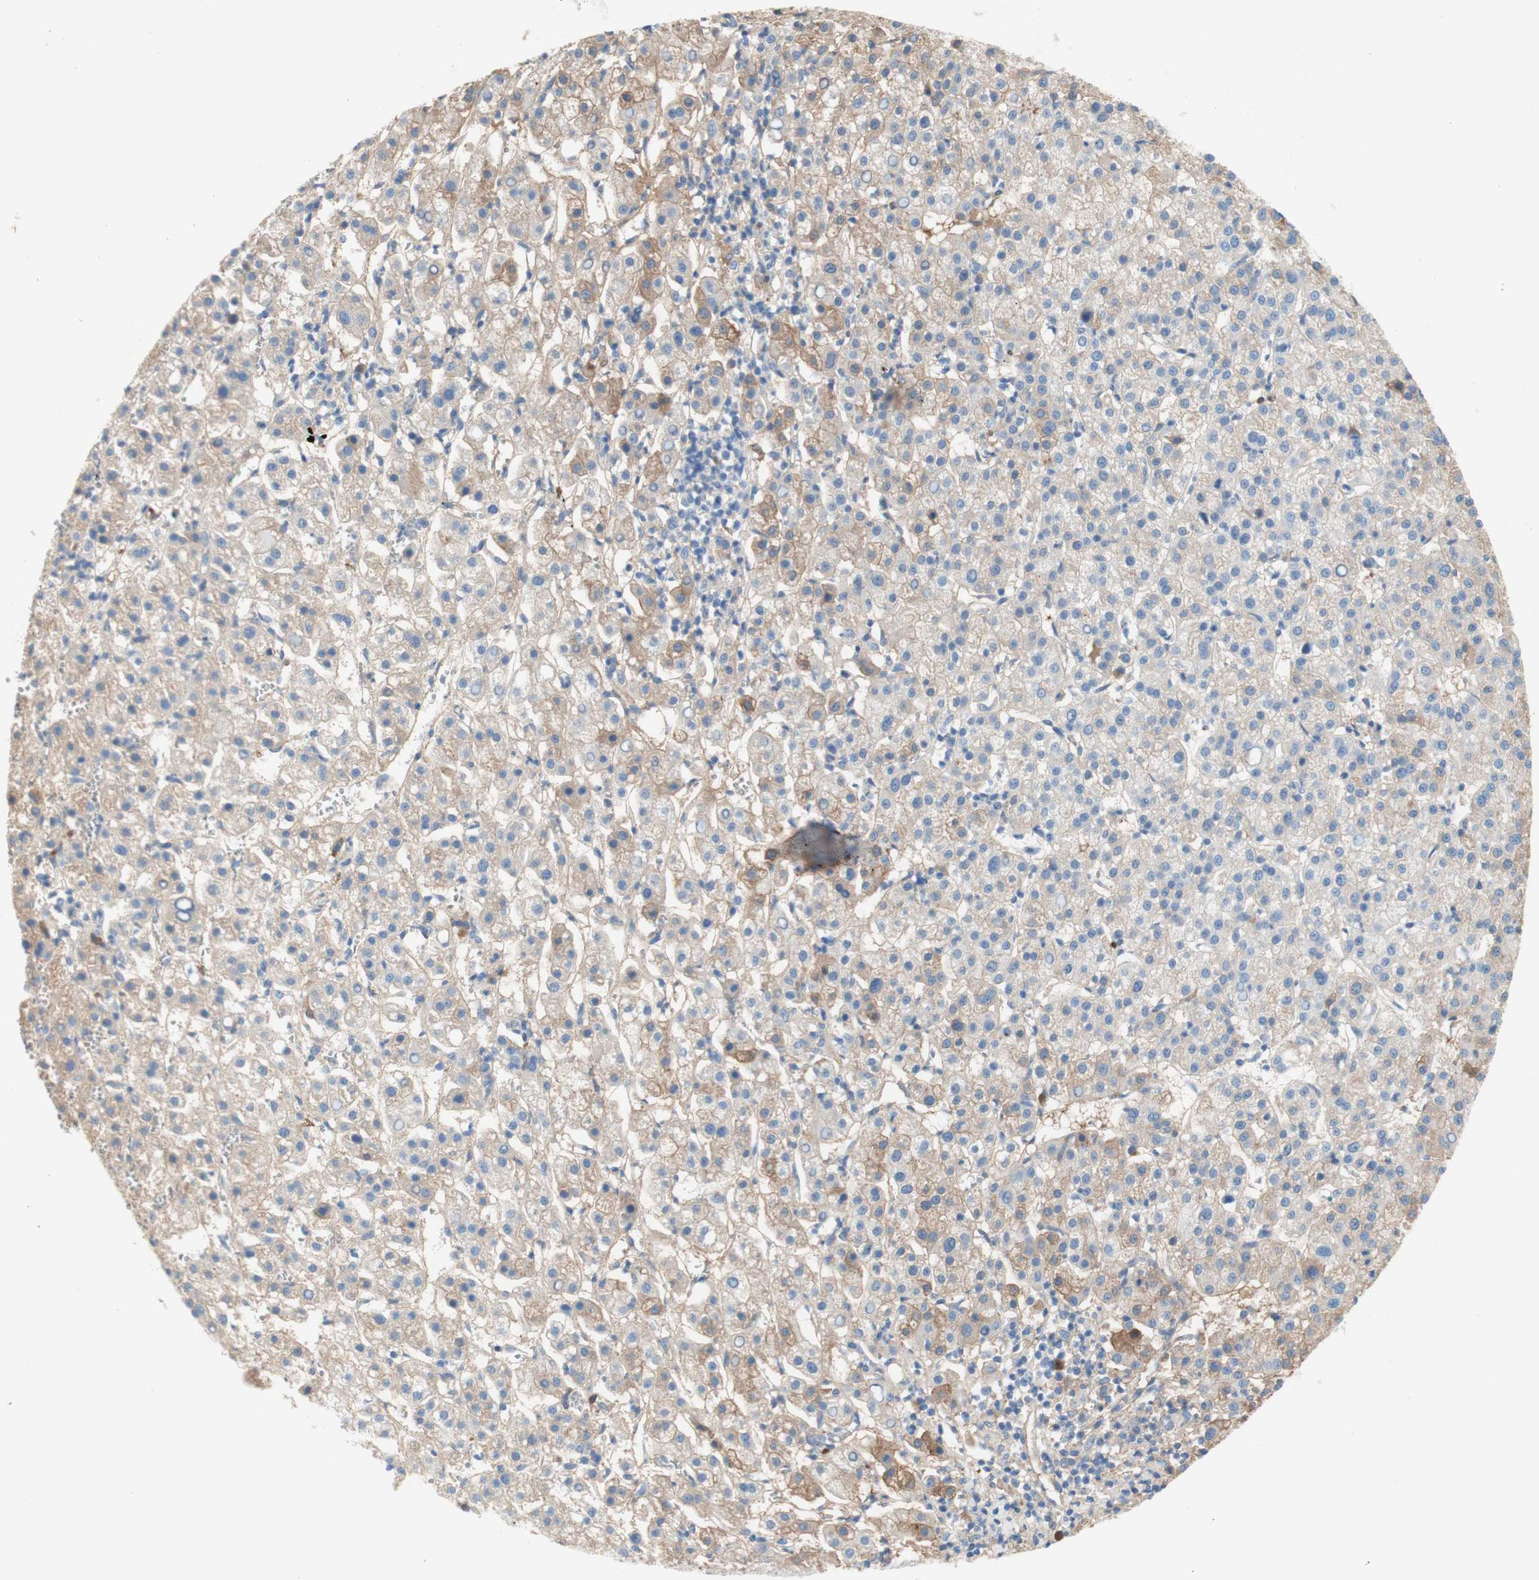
{"staining": {"intensity": "moderate", "quantity": "<25%", "location": "cytoplasmic/membranous"}, "tissue": "liver cancer", "cell_type": "Tumor cells", "image_type": "cancer", "snomed": [{"axis": "morphology", "description": "Carcinoma, Hepatocellular, NOS"}, {"axis": "topography", "description": "Liver"}], "caption": "A brown stain shows moderate cytoplasmic/membranous expression of a protein in hepatocellular carcinoma (liver) tumor cells.", "gene": "KNG1", "patient": {"sex": "female", "age": 58}}